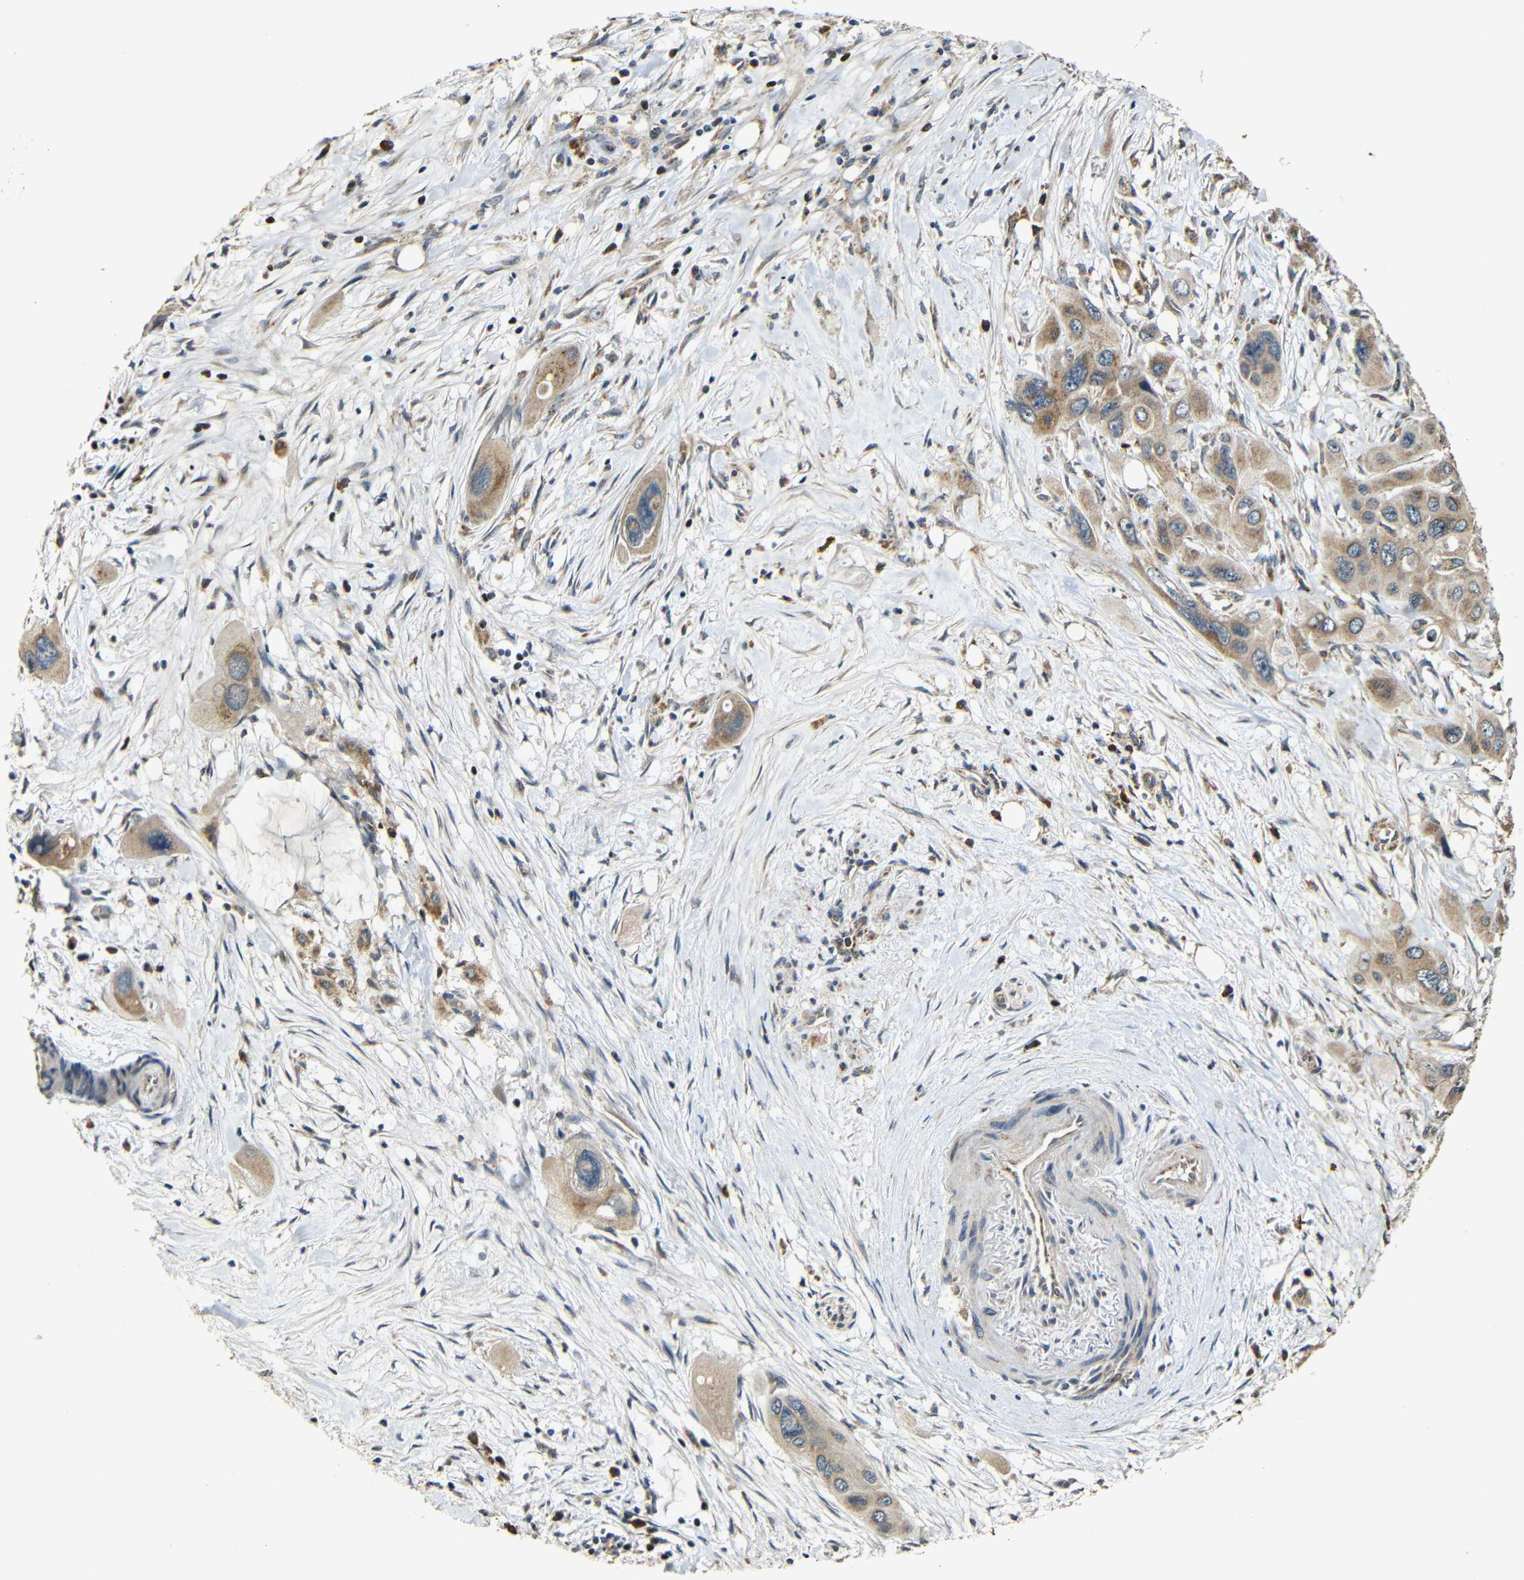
{"staining": {"intensity": "moderate", "quantity": ">75%", "location": "cytoplasmic/membranous"}, "tissue": "pancreatic cancer", "cell_type": "Tumor cells", "image_type": "cancer", "snomed": [{"axis": "morphology", "description": "Adenocarcinoma, NOS"}, {"axis": "topography", "description": "Pancreas"}], "caption": "Immunohistochemical staining of adenocarcinoma (pancreatic) exhibits moderate cytoplasmic/membranous protein positivity in about >75% of tumor cells. (DAB (3,3'-diaminobenzidine) IHC with brightfield microscopy, high magnification).", "gene": "KAZALD1", "patient": {"sex": "male", "age": 73}}